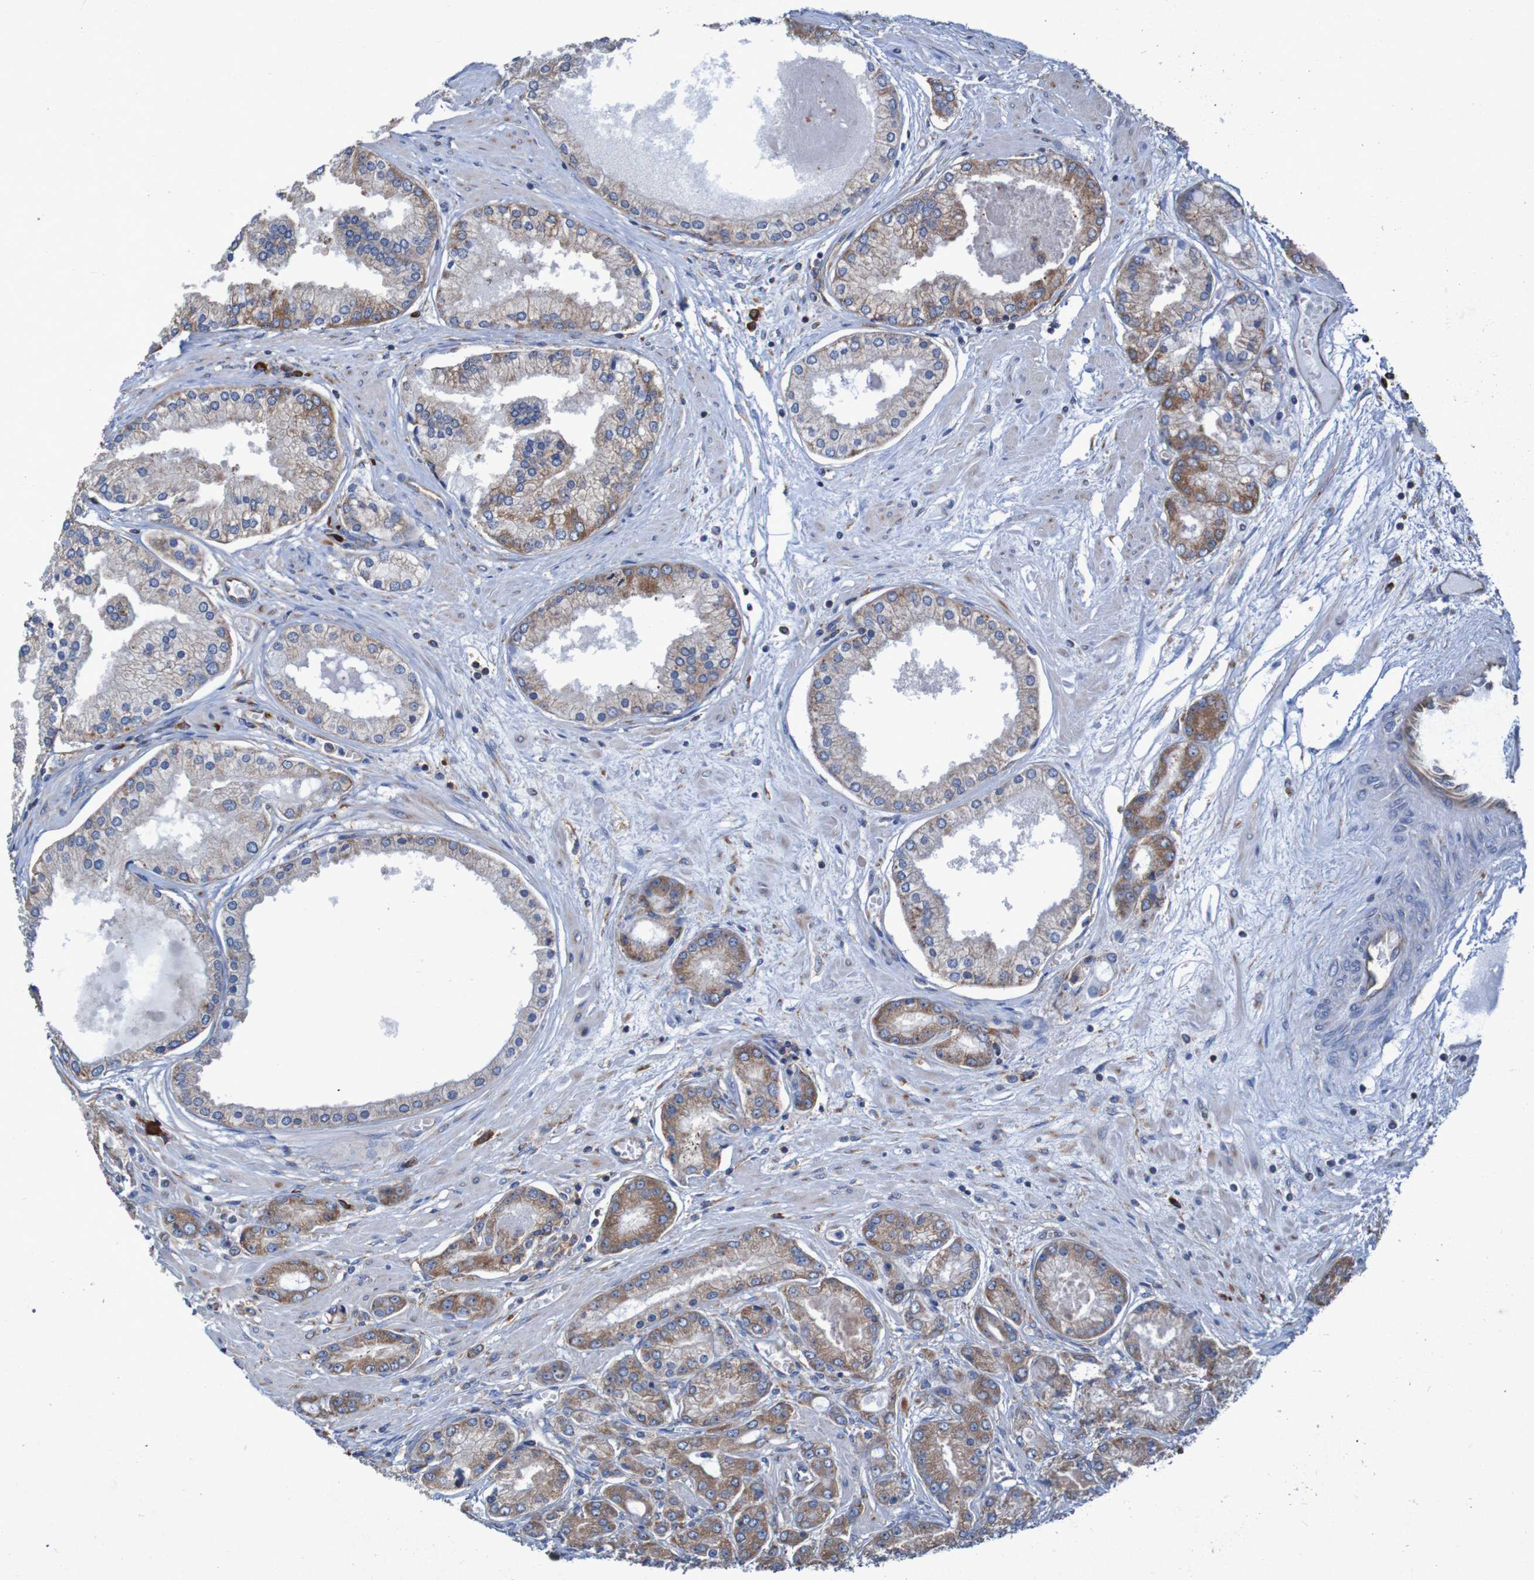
{"staining": {"intensity": "moderate", "quantity": ">75%", "location": "cytoplasmic/membranous"}, "tissue": "prostate cancer", "cell_type": "Tumor cells", "image_type": "cancer", "snomed": [{"axis": "morphology", "description": "Adenocarcinoma, High grade"}, {"axis": "topography", "description": "Prostate"}], "caption": "Immunohistochemistry of prostate high-grade adenocarcinoma exhibits medium levels of moderate cytoplasmic/membranous staining in approximately >75% of tumor cells.", "gene": "RPL10", "patient": {"sex": "male", "age": 59}}